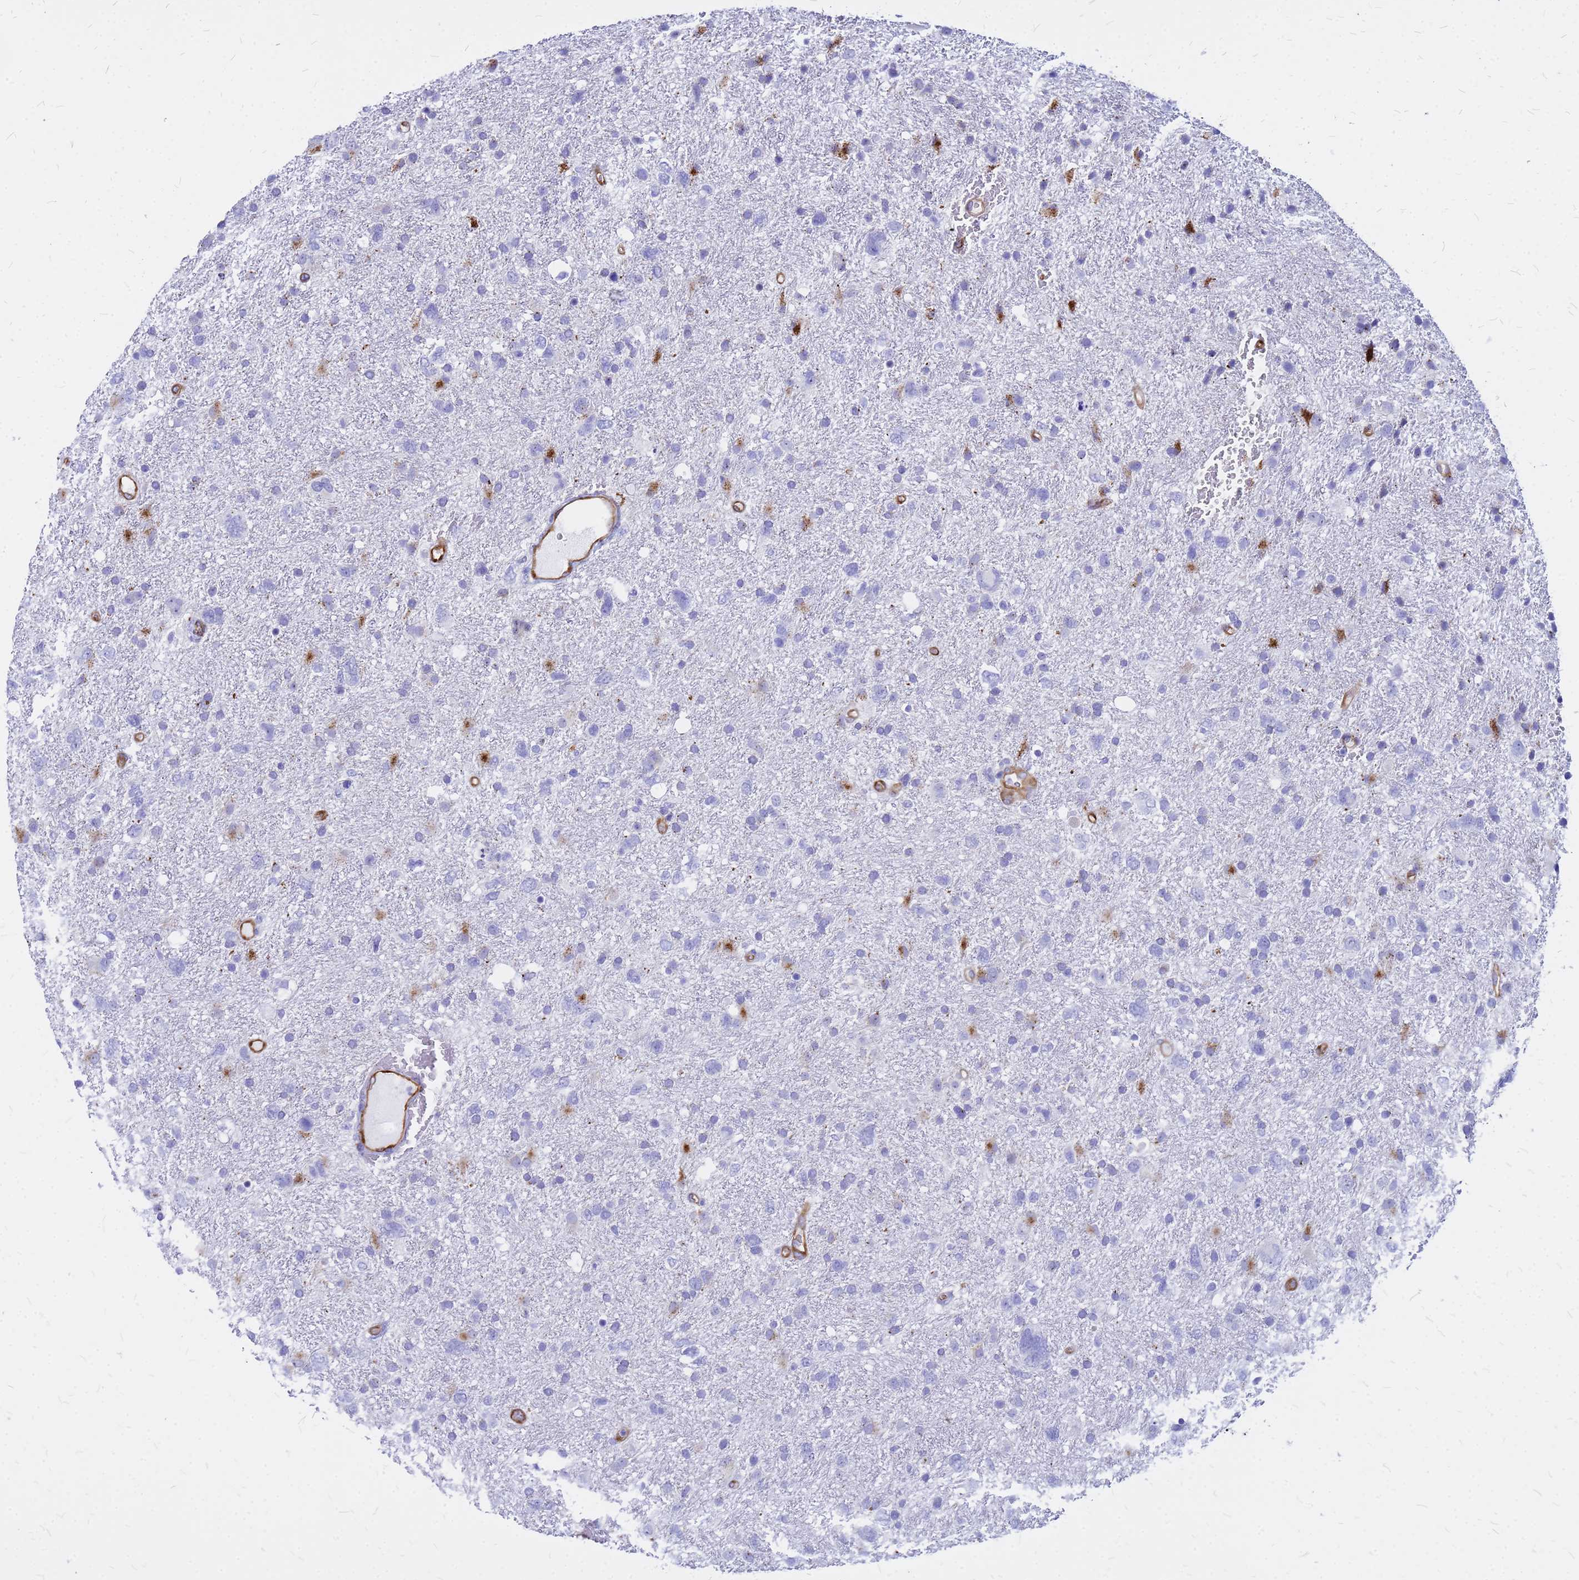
{"staining": {"intensity": "moderate", "quantity": "<25%", "location": "cytoplasmic/membranous"}, "tissue": "glioma", "cell_type": "Tumor cells", "image_type": "cancer", "snomed": [{"axis": "morphology", "description": "Glioma, malignant, High grade"}, {"axis": "topography", "description": "Brain"}], "caption": "Protein expression analysis of high-grade glioma (malignant) exhibits moderate cytoplasmic/membranous expression in approximately <25% of tumor cells. (Brightfield microscopy of DAB IHC at high magnification).", "gene": "NOSTRIN", "patient": {"sex": "male", "age": 61}}